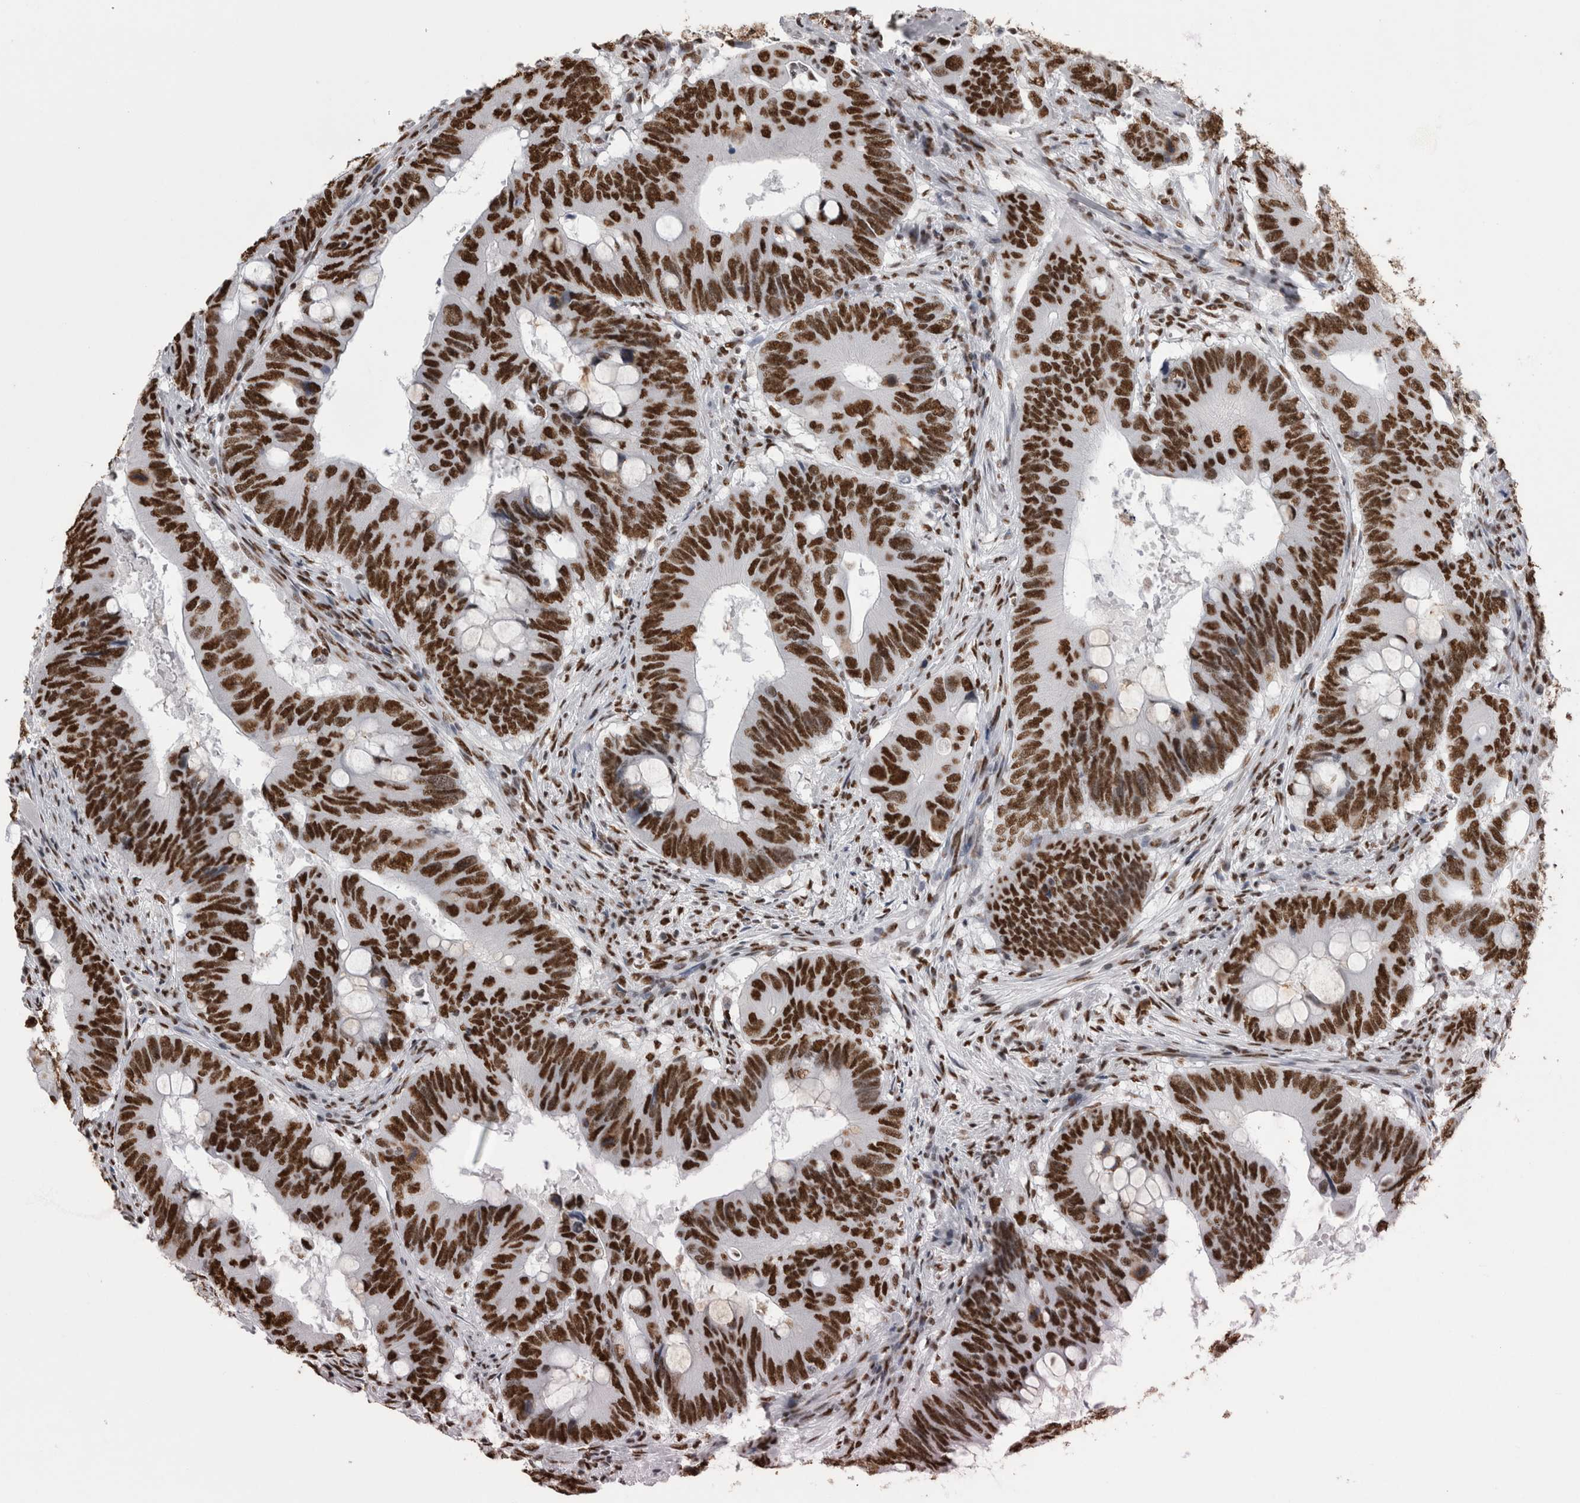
{"staining": {"intensity": "strong", "quantity": ">75%", "location": "nuclear"}, "tissue": "colorectal cancer", "cell_type": "Tumor cells", "image_type": "cancer", "snomed": [{"axis": "morphology", "description": "Adenocarcinoma, NOS"}, {"axis": "topography", "description": "Colon"}], "caption": "This micrograph shows colorectal adenocarcinoma stained with immunohistochemistry to label a protein in brown. The nuclear of tumor cells show strong positivity for the protein. Nuclei are counter-stained blue.", "gene": "ALPK3", "patient": {"sex": "male", "age": 71}}